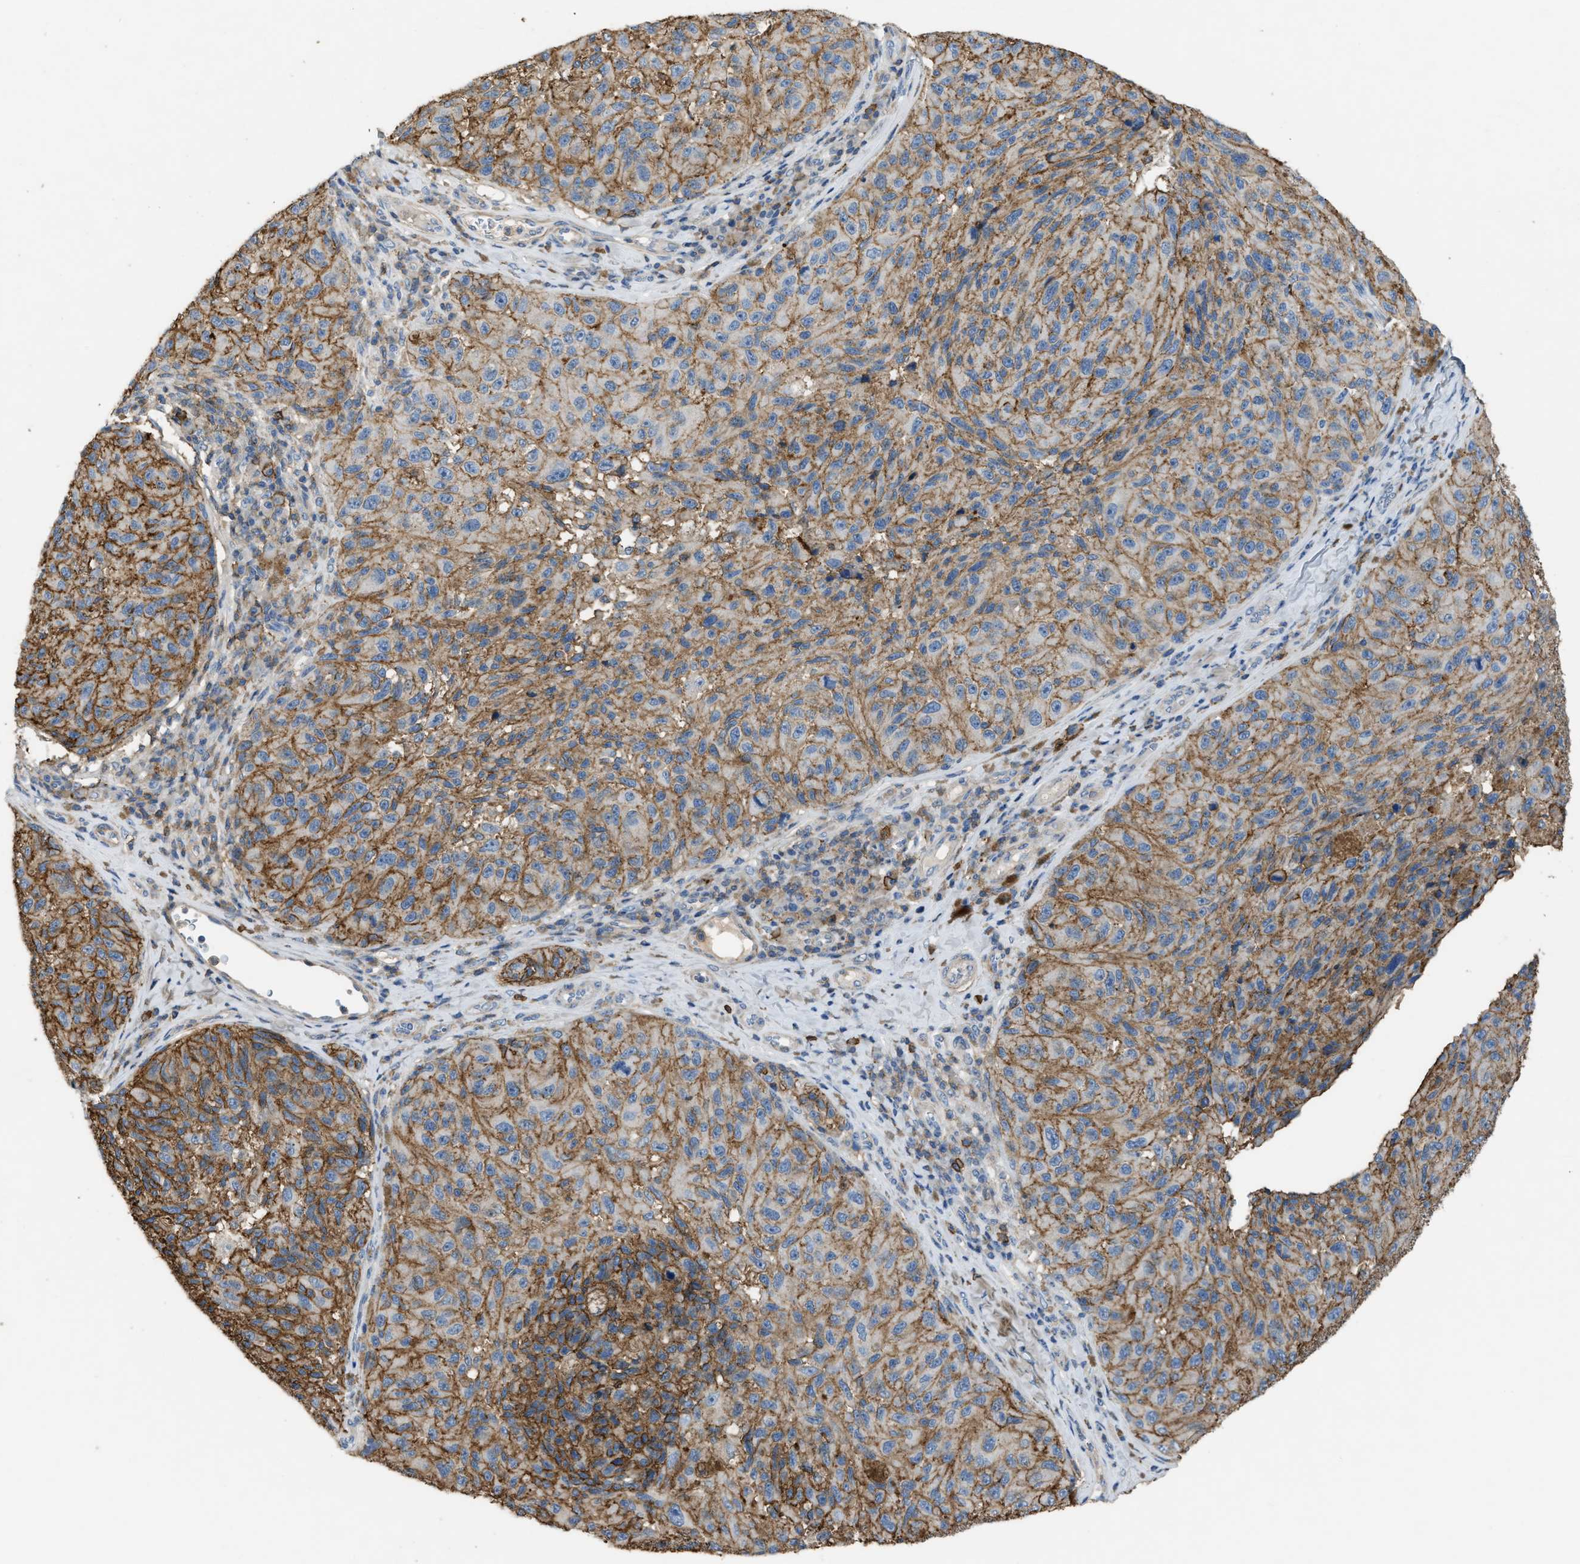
{"staining": {"intensity": "strong", "quantity": ">75%", "location": "cytoplasmic/membranous"}, "tissue": "melanoma", "cell_type": "Tumor cells", "image_type": "cancer", "snomed": [{"axis": "morphology", "description": "Malignant melanoma, NOS"}, {"axis": "topography", "description": "Skin"}], "caption": "Malignant melanoma stained for a protein displays strong cytoplasmic/membranous positivity in tumor cells. The protein is stained brown, and the nuclei are stained in blue (DAB (3,3'-diaminobenzidine) IHC with brightfield microscopy, high magnification).", "gene": "OR51E1", "patient": {"sex": "female", "age": 73}}